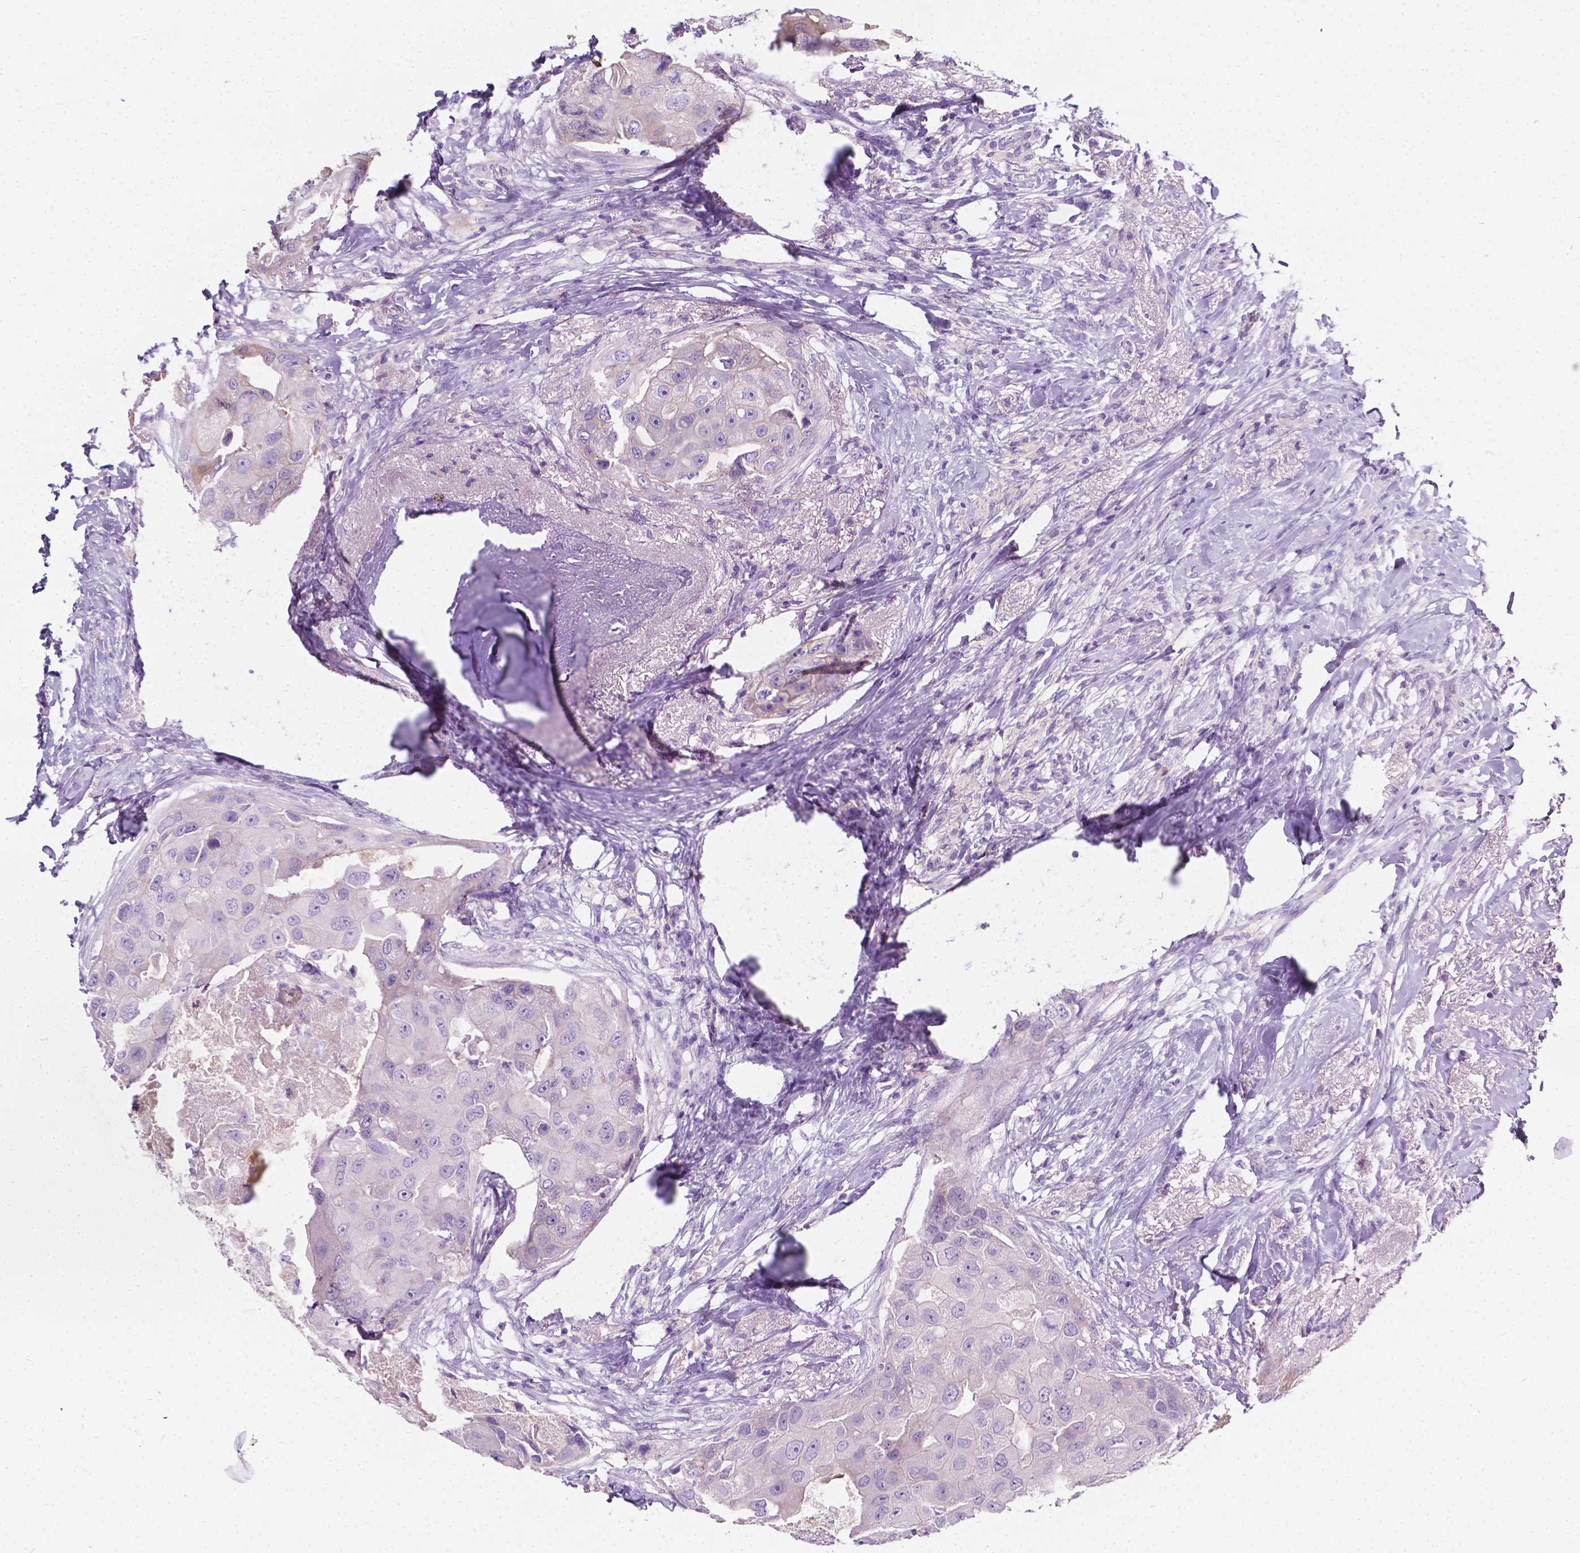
{"staining": {"intensity": "negative", "quantity": "none", "location": "none"}, "tissue": "breast cancer", "cell_type": "Tumor cells", "image_type": "cancer", "snomed": [{"axis": "morphology", "description": "Duct carcinoma"}, {"axis": "topography", "description": "Breast"}], "caption": "This histopathology image is of breast intraductal carcinoma stained with immunohistochemistry to label a protein in brown with the nuclei are counter-stained blue. There is no positivity in tumor cells. The staining was performed using DAB to visualize the protein expression in brown, while the nuclei were stained in blue with hematoxylin (Magnification: 20x).", "gene": "GNAO1", "patient": {"sex": "female", "age": 43}}